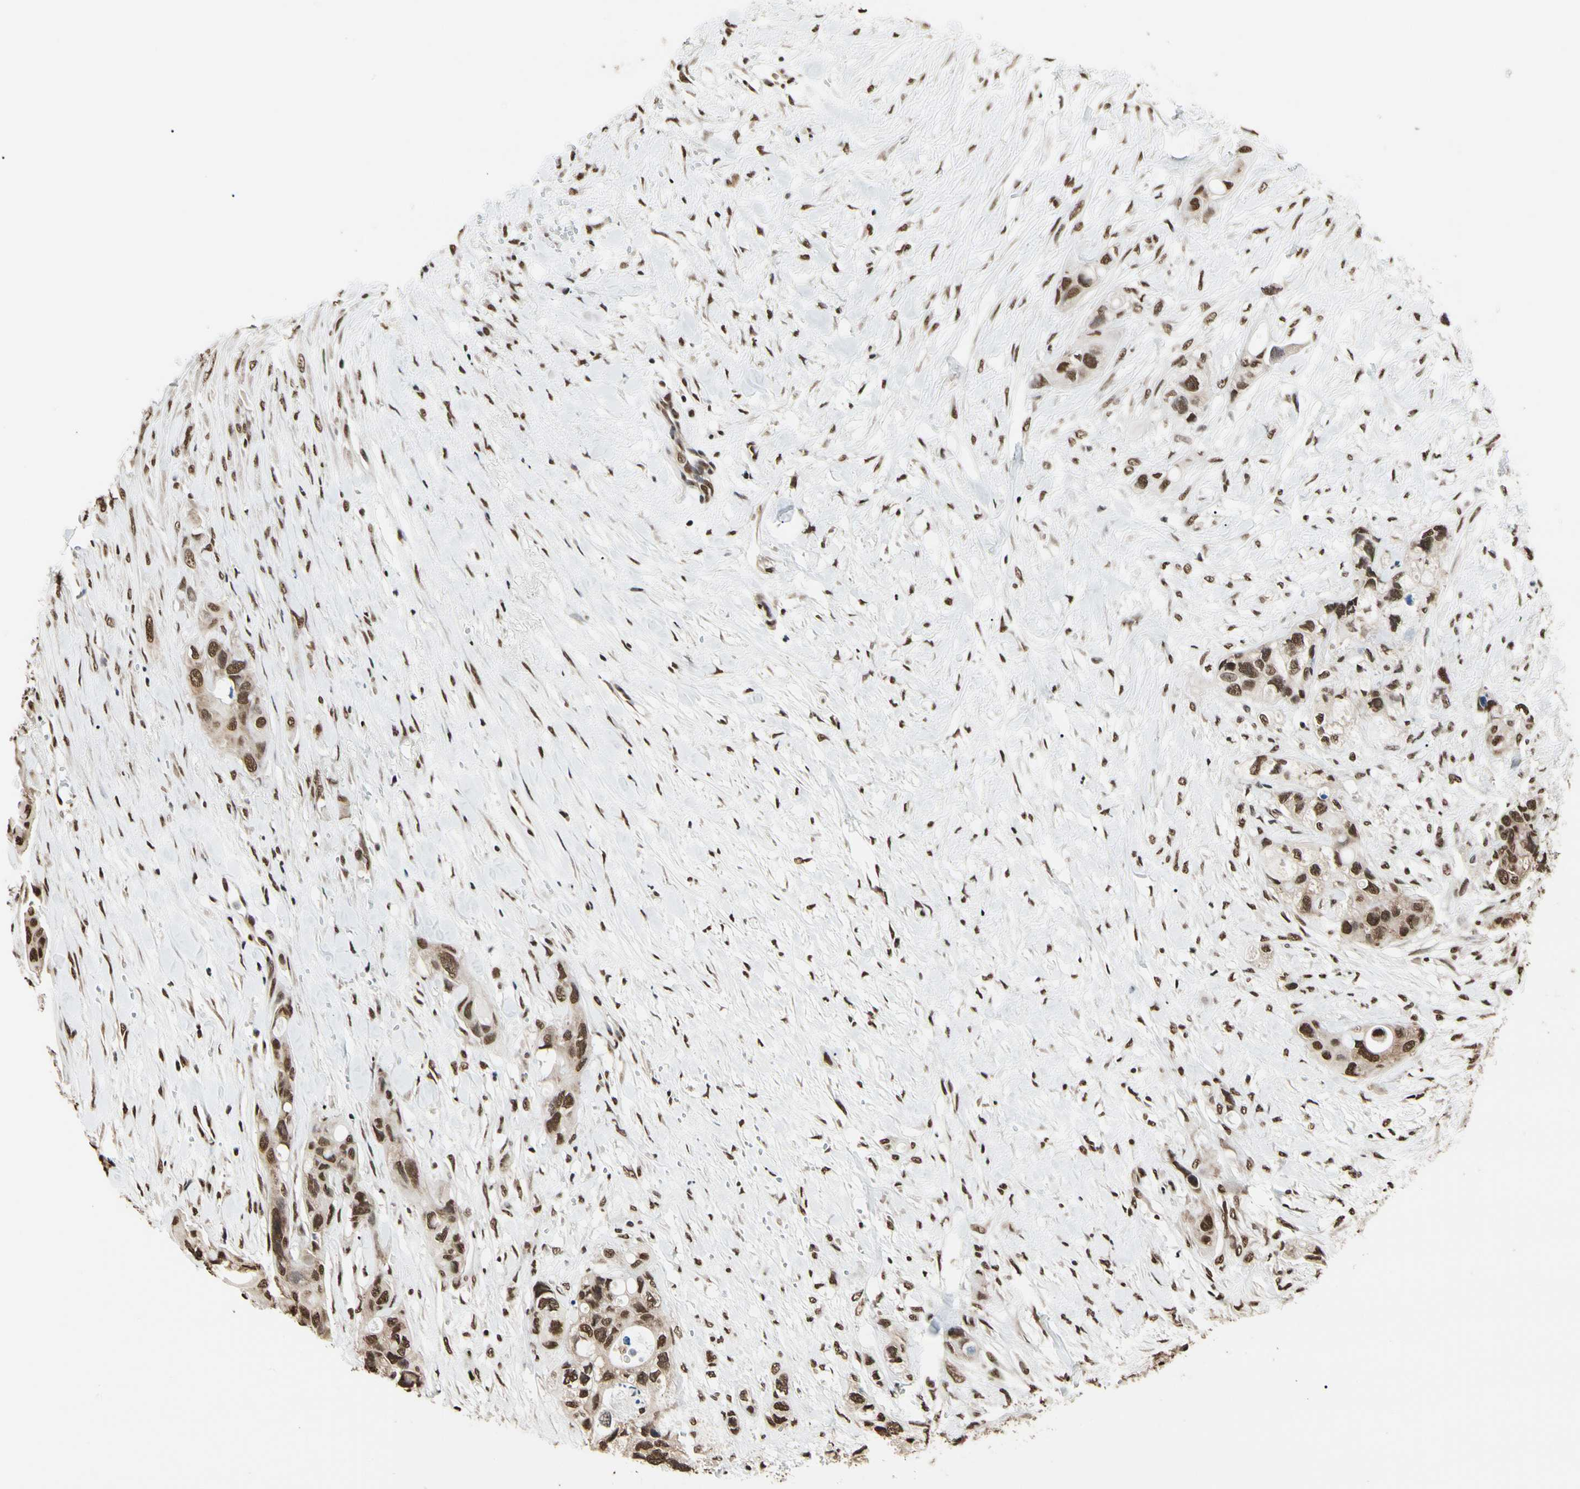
{"staining": {"intensity": "strong", "quantity": ">75%", "location": "nuclear"}, "tissue": "colorectal cancer", "cell_type": "Tumor cells", "image_type": "cancer", "snomed": [{"axis": "morphology", "description": "Adenocarcinoma, NOS"}, {"axis": "topography", "description": "Colon"}], "caption": "Human adenocarcinoma (colorectal) stained with a brown dye demonstrates strong nuclear positive staining in approximately >75% of tumor cells.", "gene": "HNRNPK", "patient": {"sex": "female", "age": 57}}